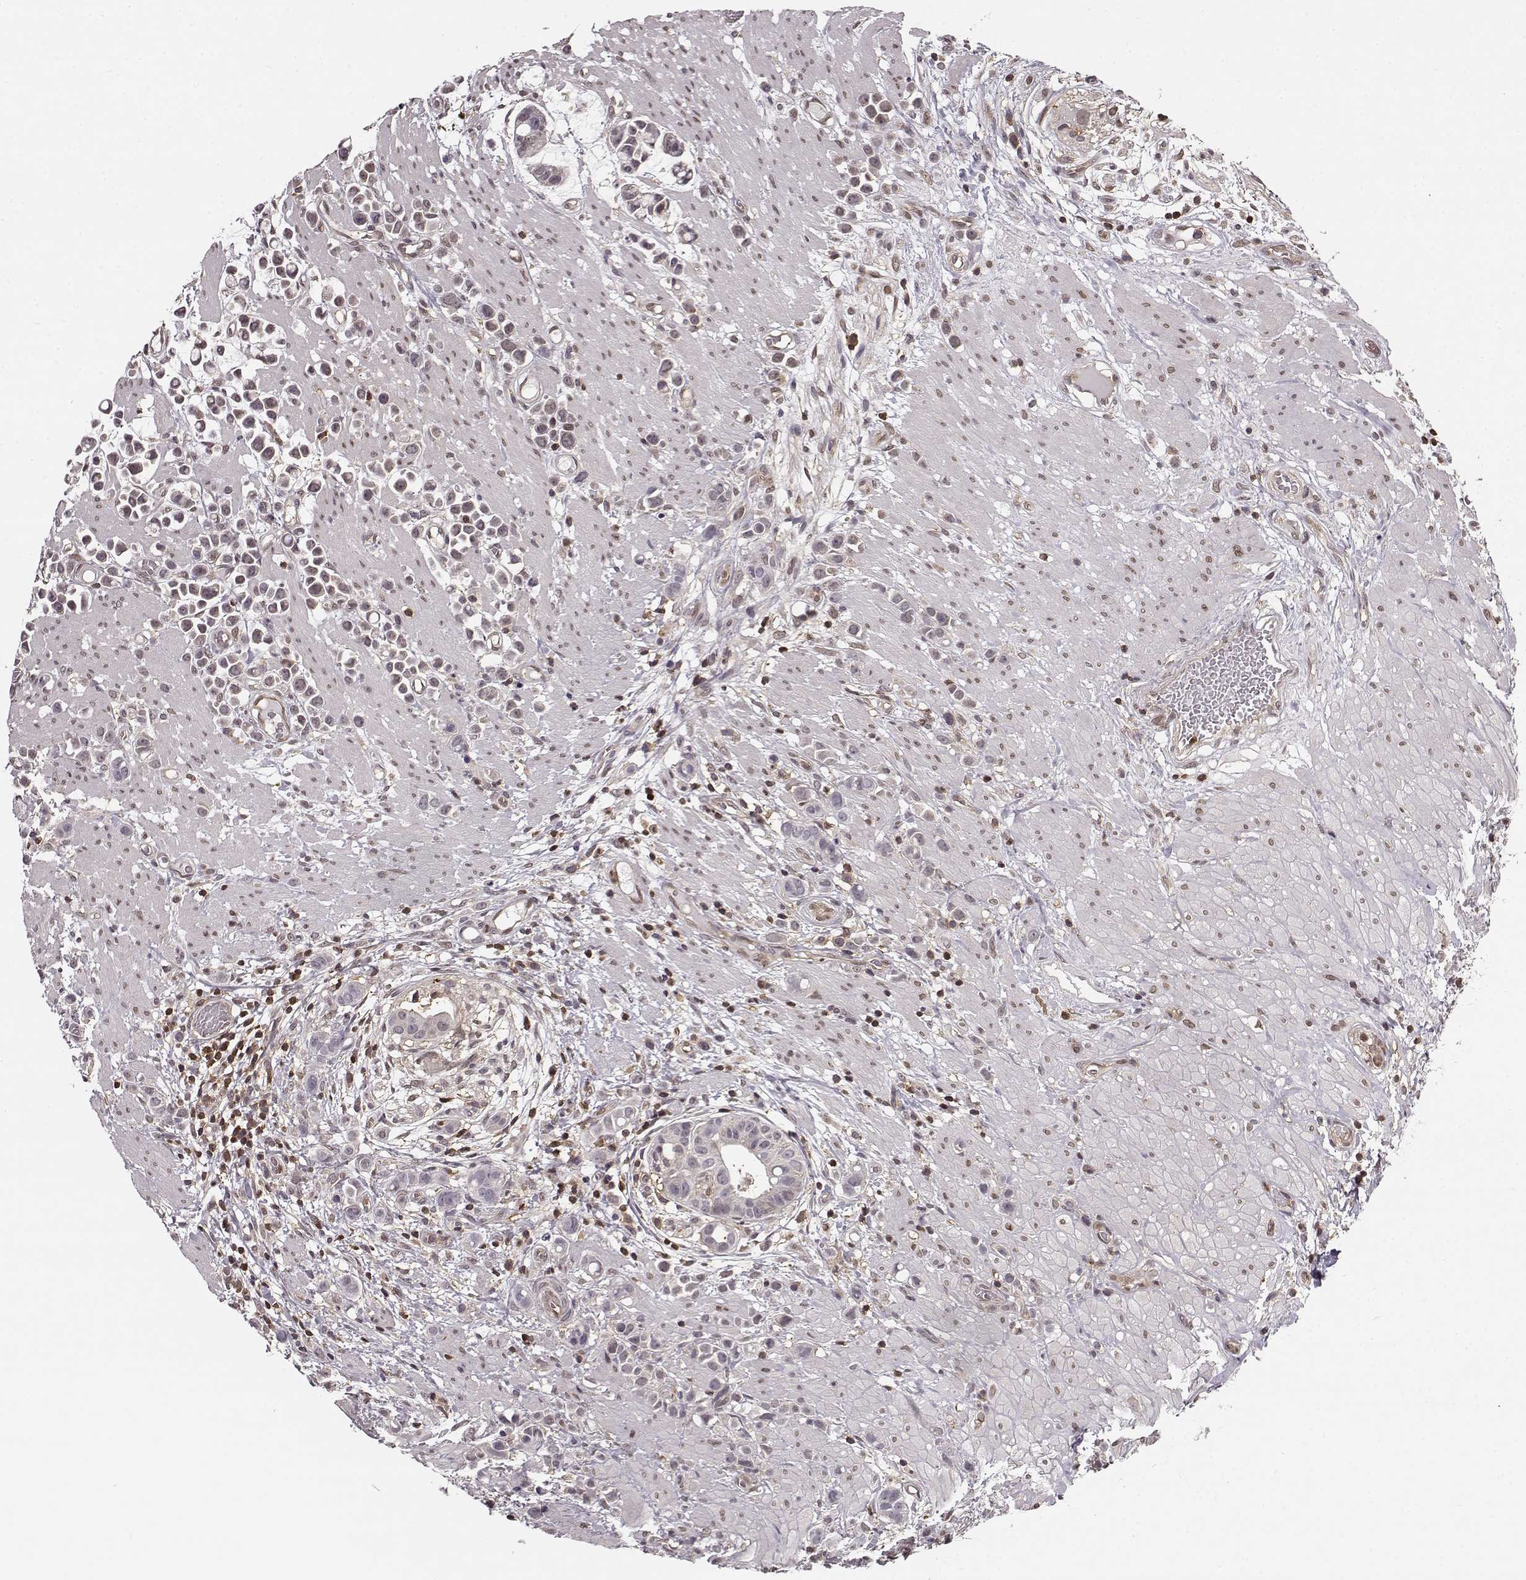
{"staining": {"intensity": "negative", "quantity": "none", "location": "none"}, "tissue": "stomach cancer", "cell_type": "Tumor cells", "image_type": "cancer", "snomed": [{"axis": "morphology", "description": "Adenocarcinoma, NOS"}, {"axis": "topography", "description": "Stomach"}], "caption": "Protein analysis of stomach adenocarcinoma exhibits no significant expression in tumor cells. (DAB (3,3'-diaminobenzidine) immunohistochemistry visualized using brightfield microscopy, high magnification).", "gene": "MFSD1", "patient": {"sex": "male", "age": 82}}